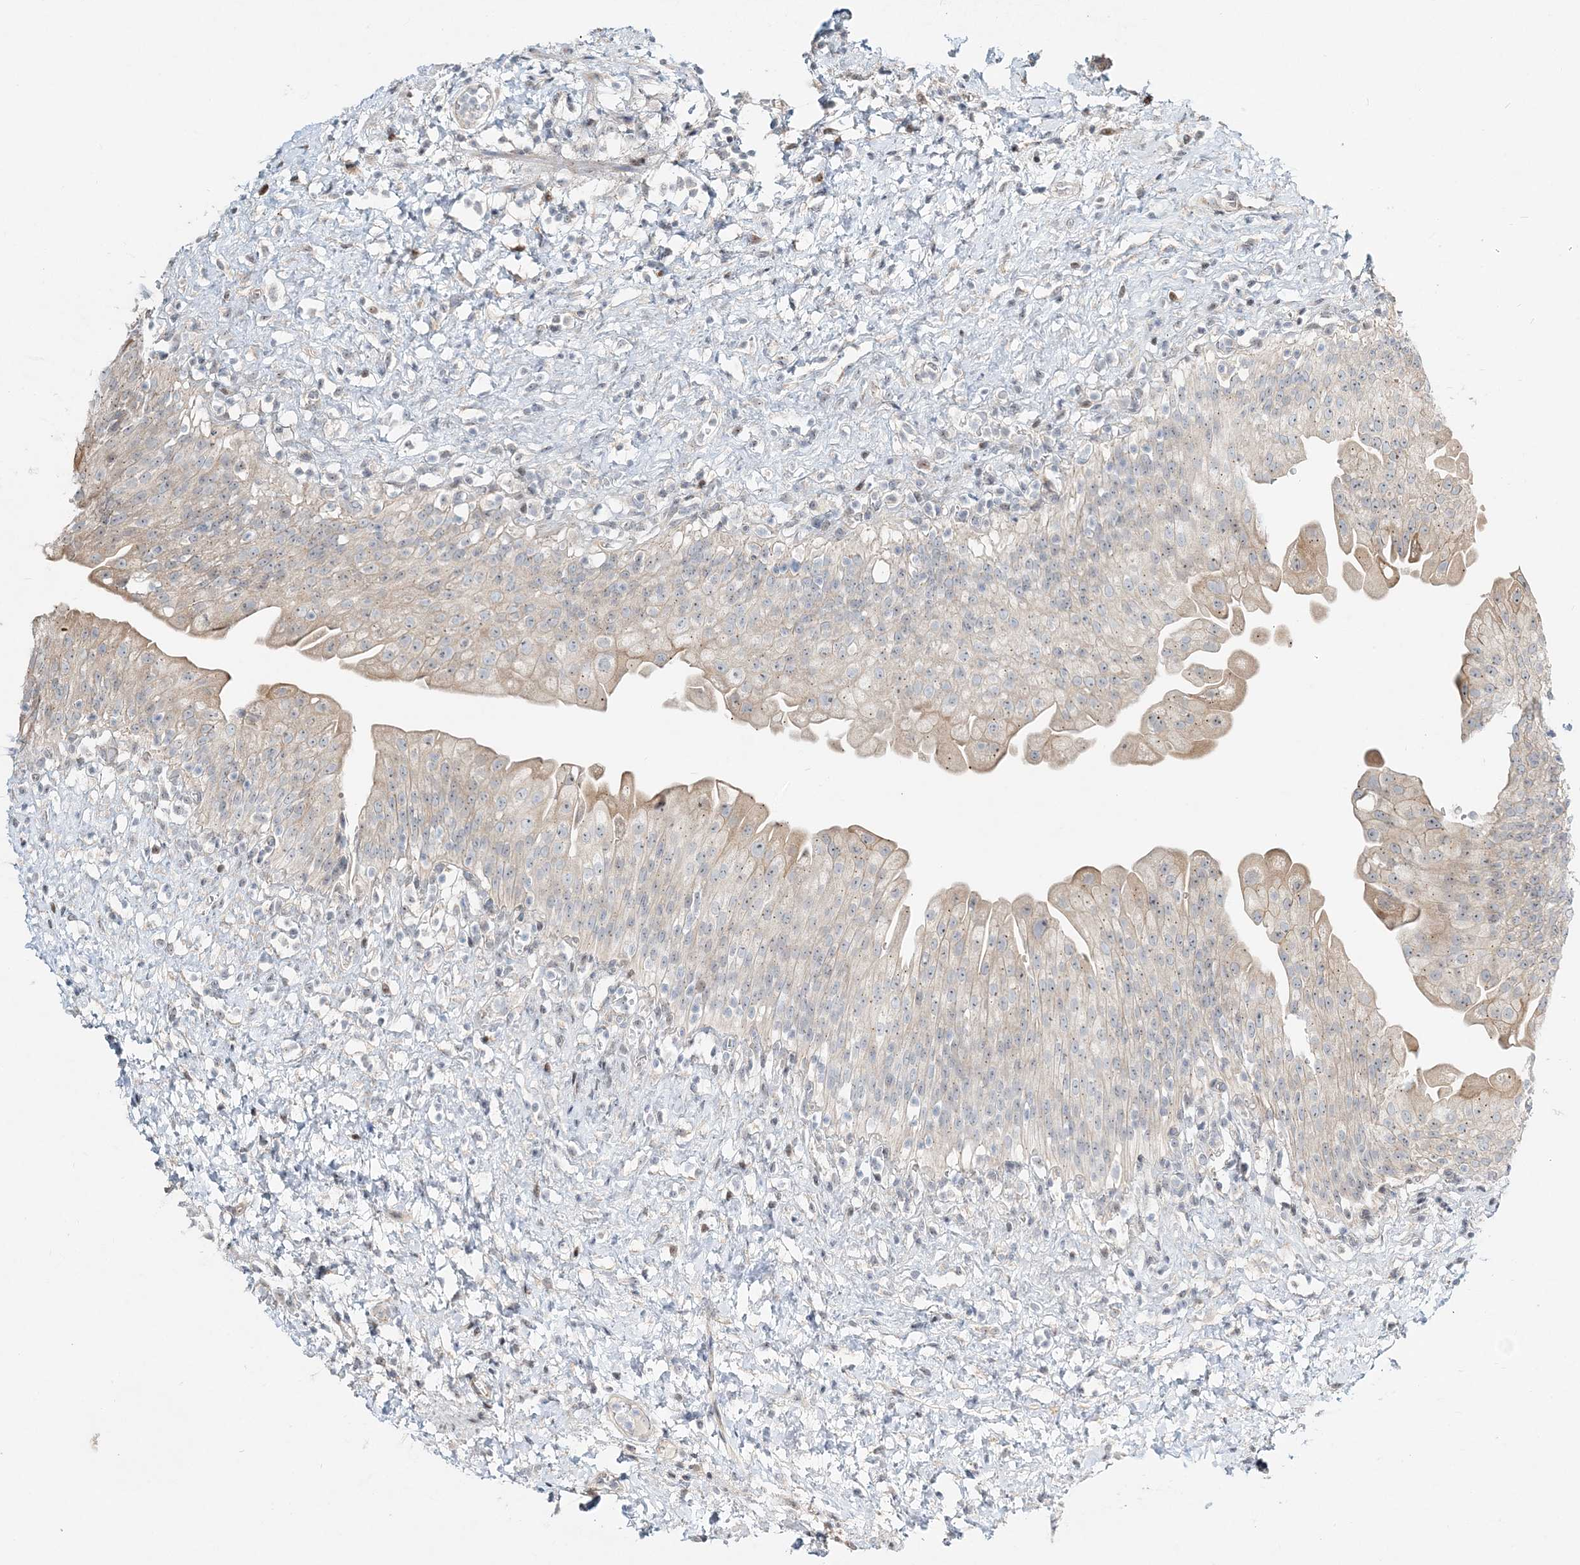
{"staining": {"intensity": "moderate", "quantity": "<25%", "location": "cytoplasmic/membranous,nuclear"}, "tissue": "urinary bladder", "cell_type": "Urothelial cells", "image_type": "normal", "snomed": [{"axis": "morphology", "description": "Normal tissue, NOS"}, {"axis": "topography", "description": "Urinary bladder"}], "caption": "The image shows a brown stain indicating the presence of a protein in the cytoplasmic/membranous,nuclear of urothelial cells in urinary bladder.", "gene": "CXXC5", "patient": {"sex": "female", "age": 27}}